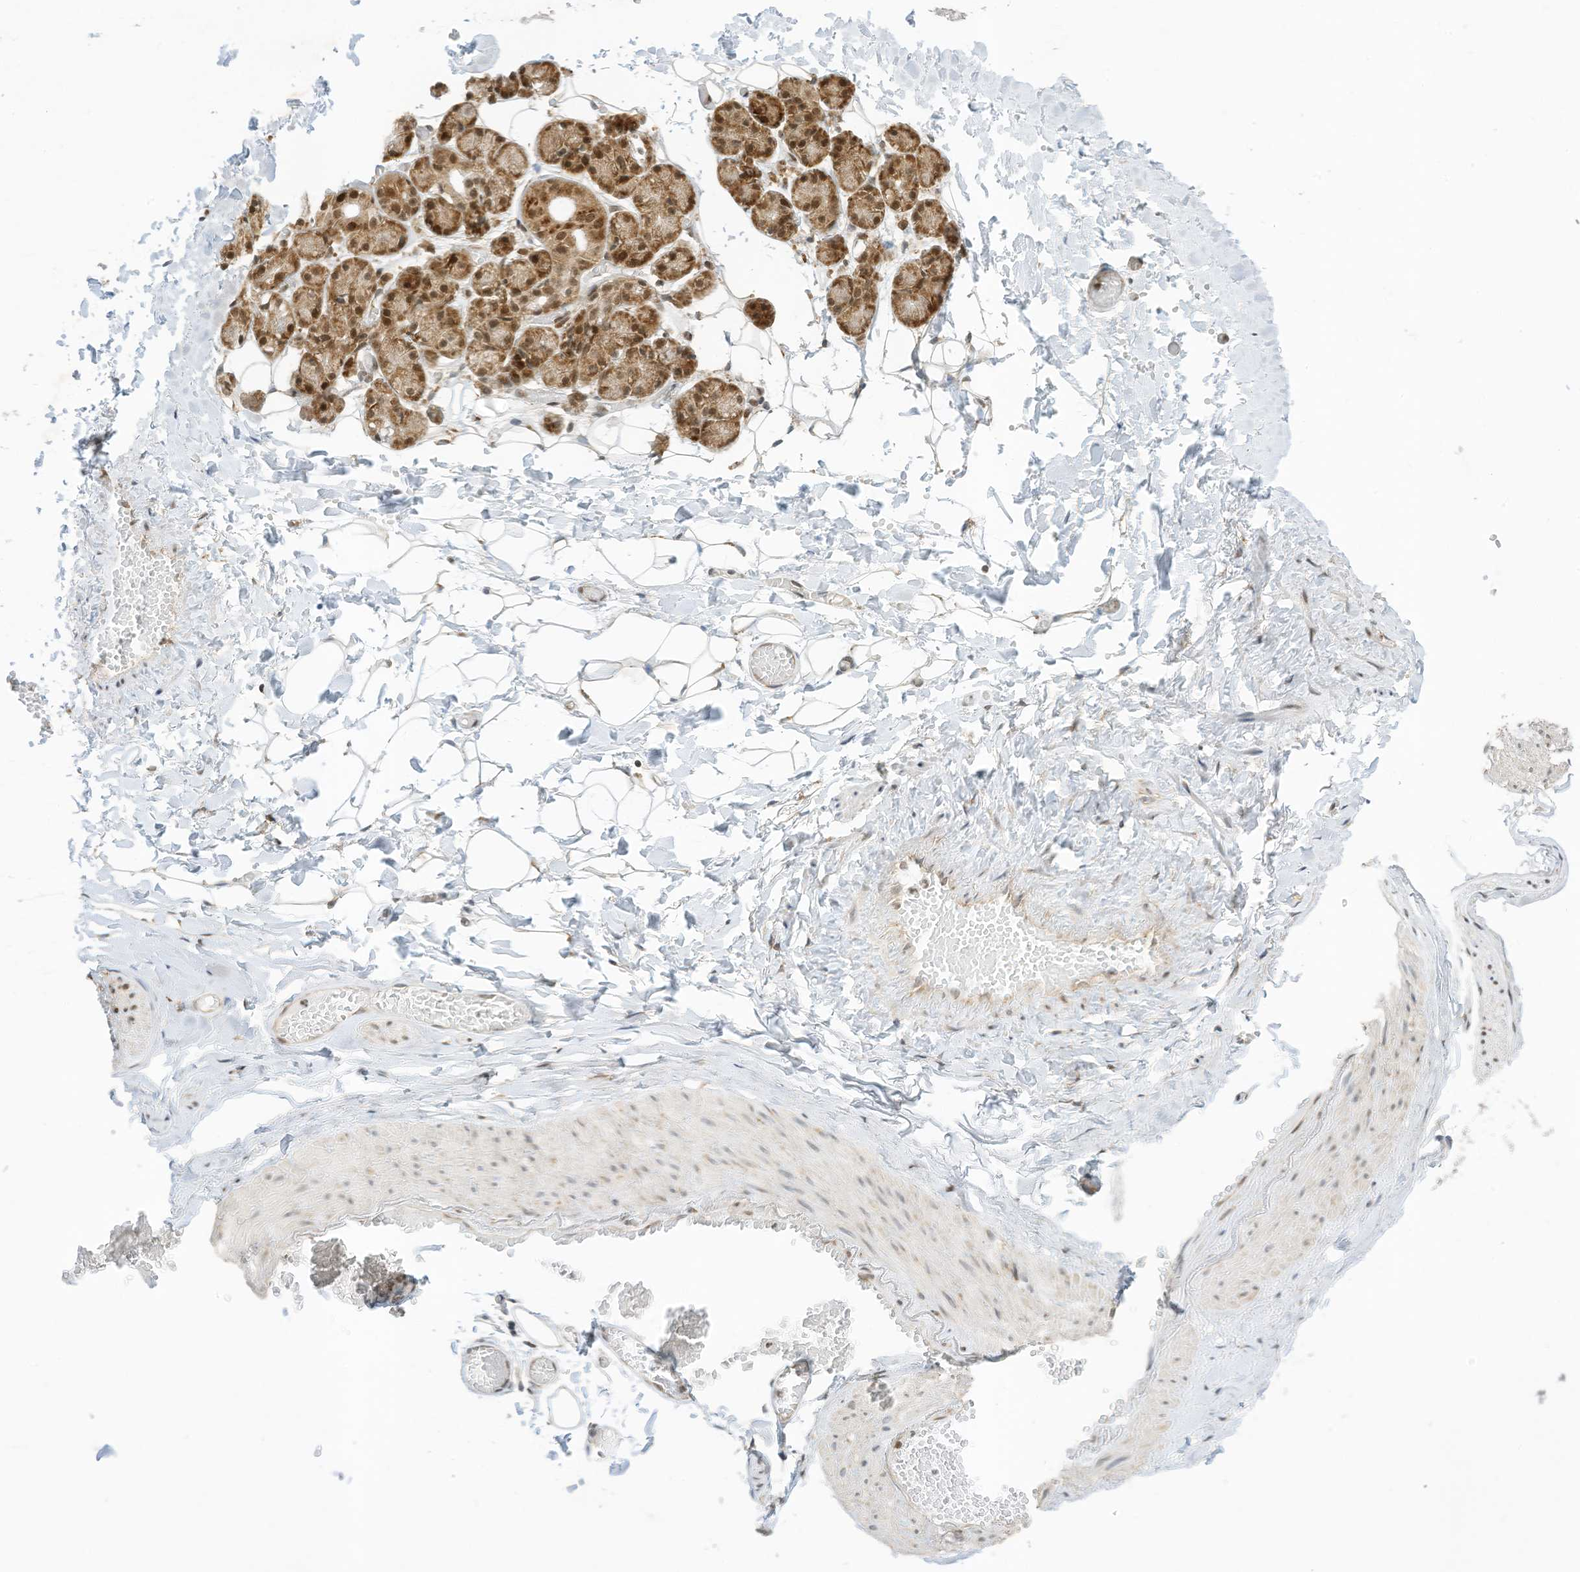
{"staining": {"intensity": "moderate", "quantity": ">75%", "location": "cytoplasmic/membranous,nuclear"}, "tissue": "salivary gland", "cell_type": "Glandular cells", "image_type": "normal", "snomed": [{"axis": "morphology", "description": "Normal tissue, NOS"}, {"axis": "topography", "description": "Salivary gland"}], "caption": "IHC histopathology image of unremarkable salivary gland: human salivary gland stained using IHC reveals medium levels of moderate protein expression localized specifically in the cytoplasmic/membranous,nuclear of glandular cells, appearing as a cytoplasmic/membranous,nuclear brown color.", "gene": "EDF1", "patient": {"sex": "male", "age": 63}}